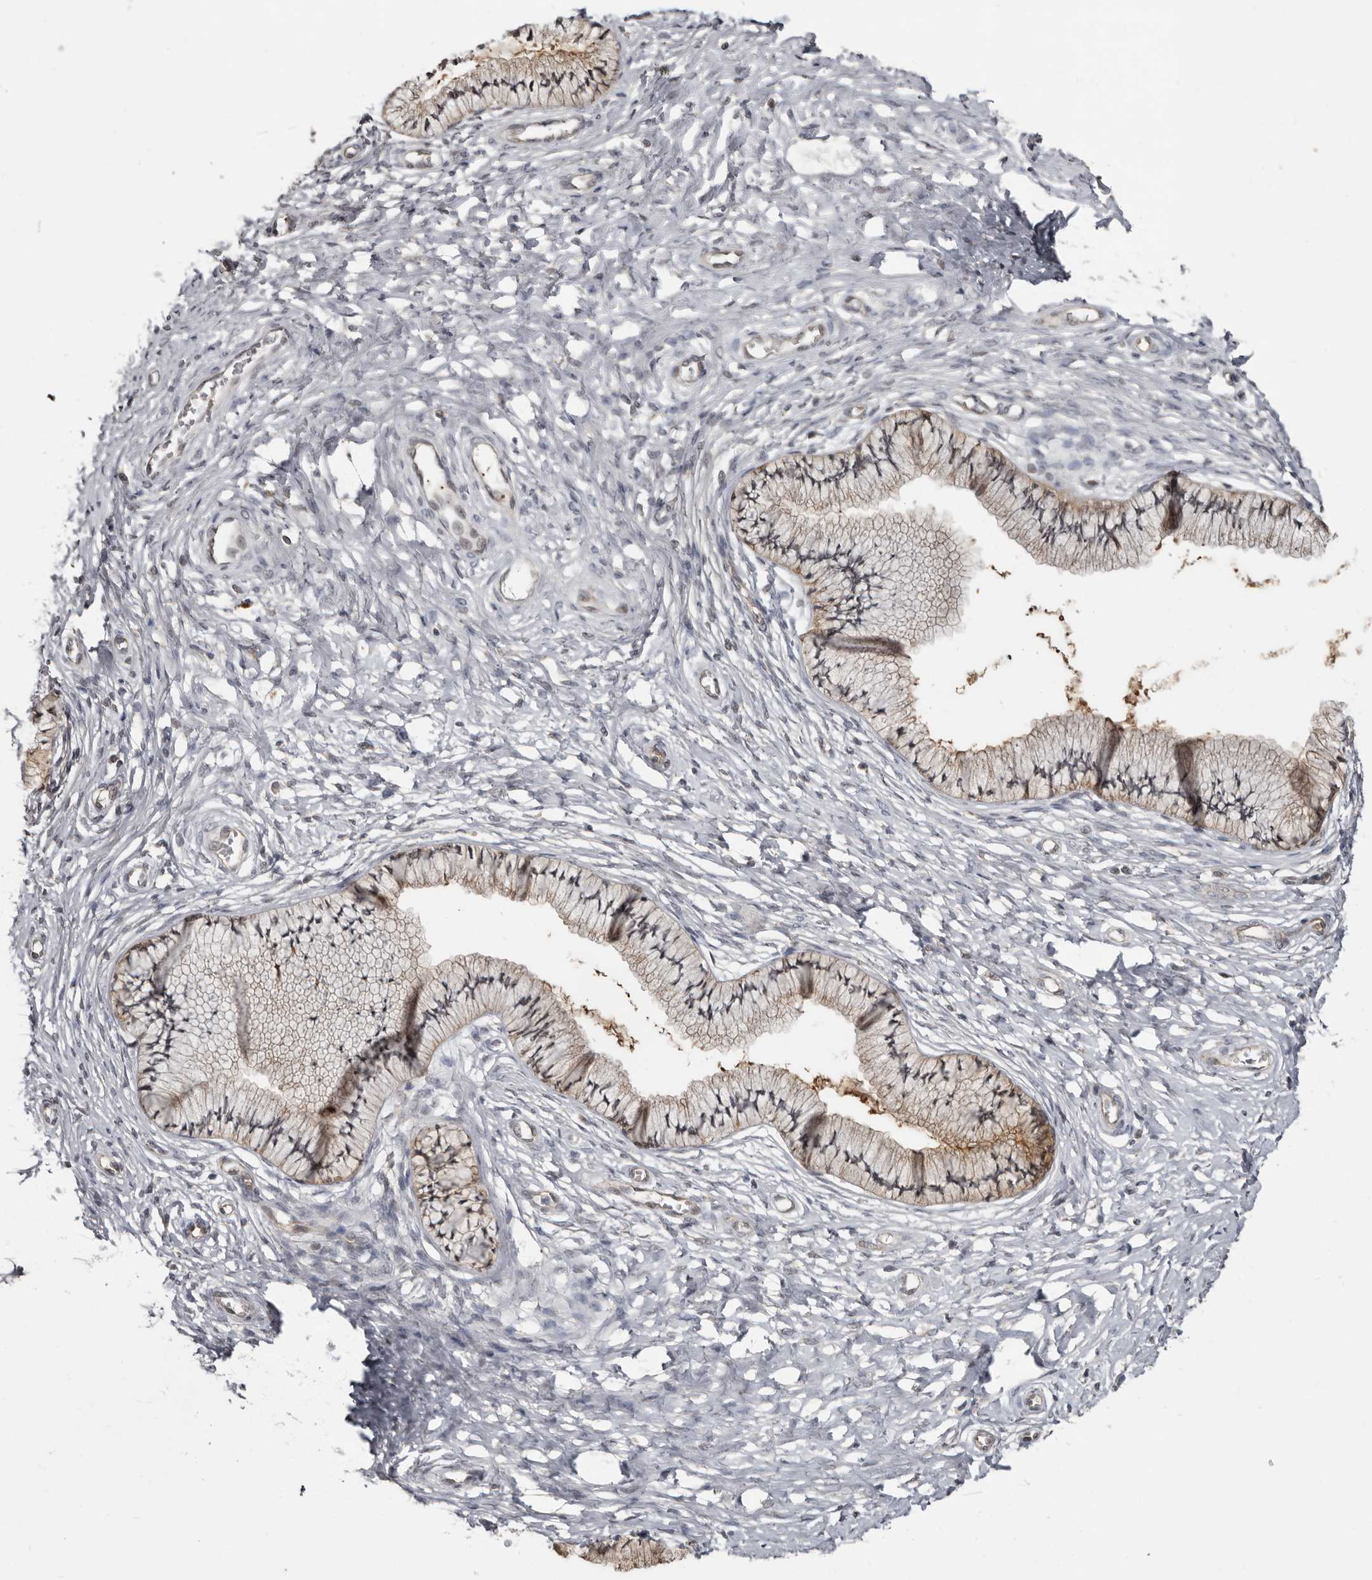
{"staining": {"intensity": "moderate", "quantity": "25%-75%", "location": "cytoplasmic/membranous"}, "tissue": "cervix", "cell_type": "Glandular cells", "image_type": "normal", "snomed": [{"axis": "morphology", "description": "Normal tissue, NOS"}, {"axis": "topography", "description": "Cervix"}], "caption": "Protein analysis of unremarkable cervix exhibits moderate cytoplasmic/membranous expression in about 25%-75% of glandular cells.", "gene": "BAD", "patient": {"sex": "female", "age": 36}}